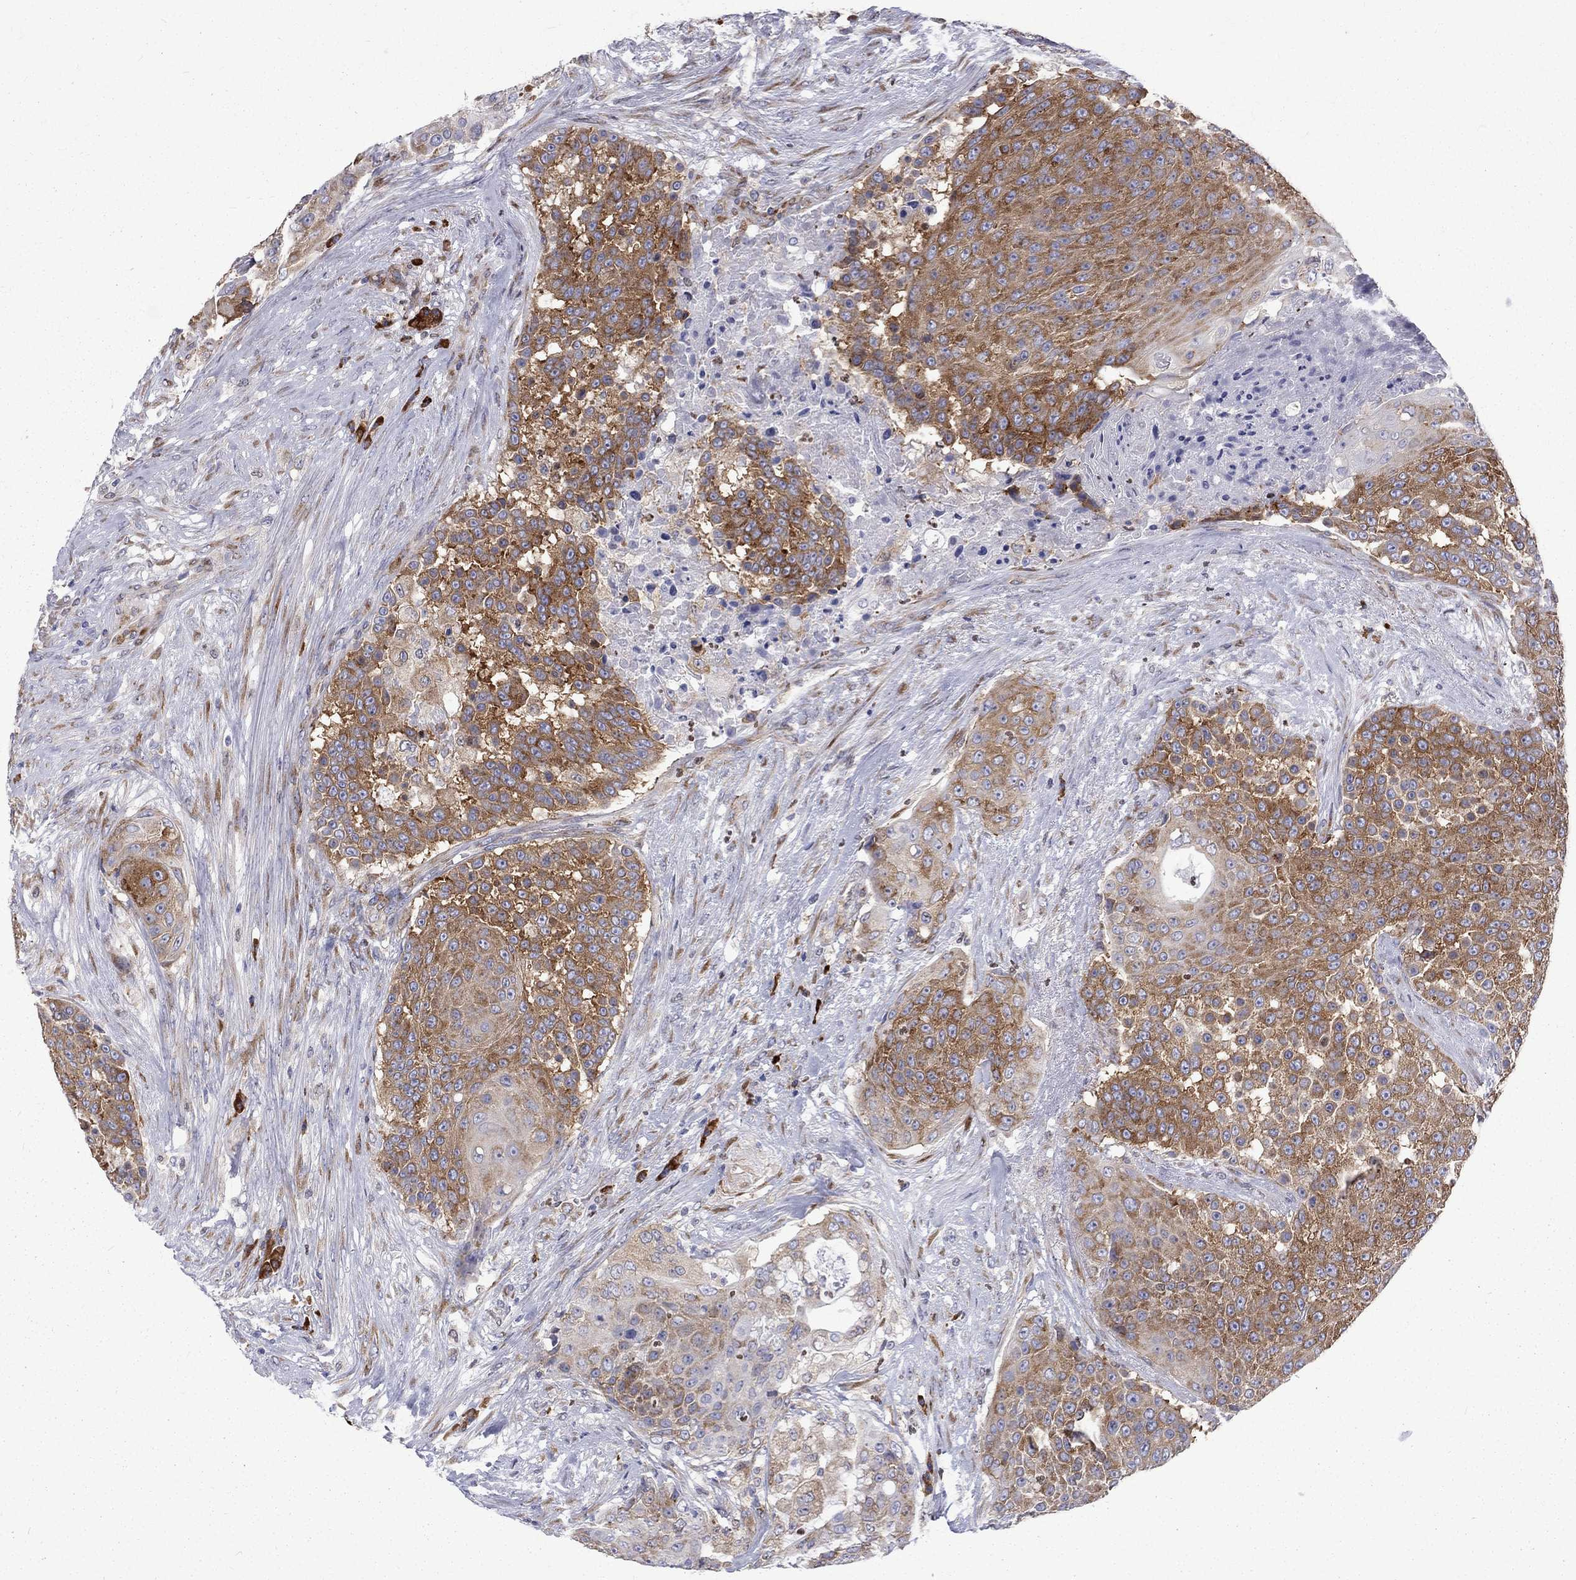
{"staining": {"intensity": "strong", "quantity": ">75%", "location": "cytoplasmic/membranous"}, "tissue": "urothelial cancer", "cell_type": "Tumor cells", "image_type": "cancer", "snomed": [{"axis": "morphology", "description": "Urothelial carcinoma, High grade"}, {"axis": "topography", "description": "Urinary bladder"}], "caption": "Brown immunohistochemical staining in human urothelial cancer displays strong cytoplasmic/membranous positivity in about >75% of tumor cells. Ihc stains the protein of interest in brown and the nuclei are stained blue.", "gene": "PABPC4", "patient": {"sex": "female", "age": 63}}